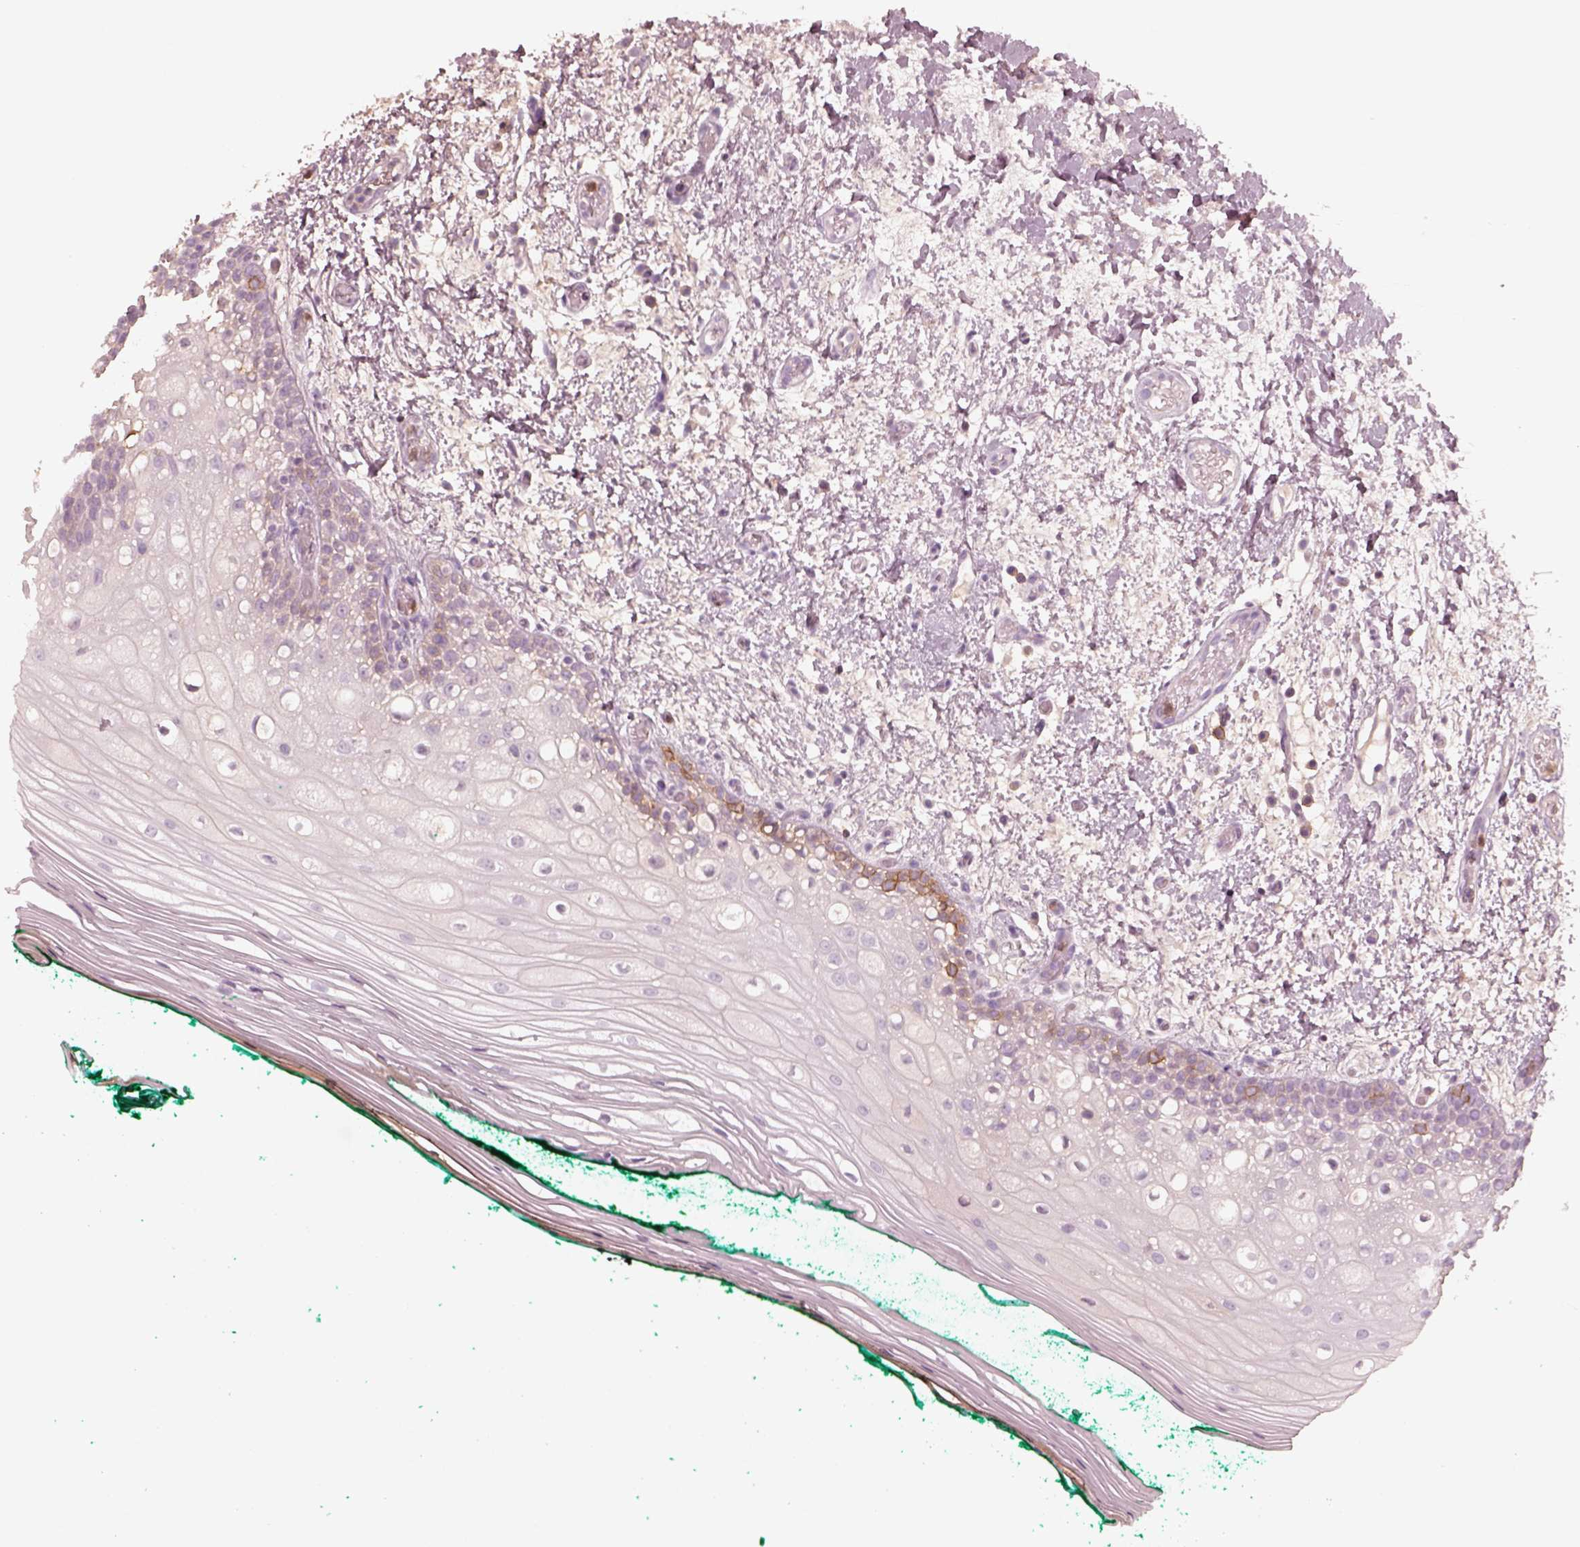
{"staining": {"intensity": "negative", "quantity": "none", "location": "none"}, "tissue": "oral mucosa", "cell_type": "Squamous epithelial cells", "image_type": "normal", "snomed": [{"axis": "morphology", "description": "Normal tissue, NOS"}, {"axis": "topography", "description": "Oral tissue"}], "caption": "Histopathology image shows no protein positivity in squamous epithelial cells of unremarkable oral mucosa. Brightfield microscopy of immunohistochemistry (IHC) stained with DAB (brown) and hematoxylin (blue), captured at high magnification.", "gene": "GPRIN1", "patient": {"sex": "female", "age": 83}}